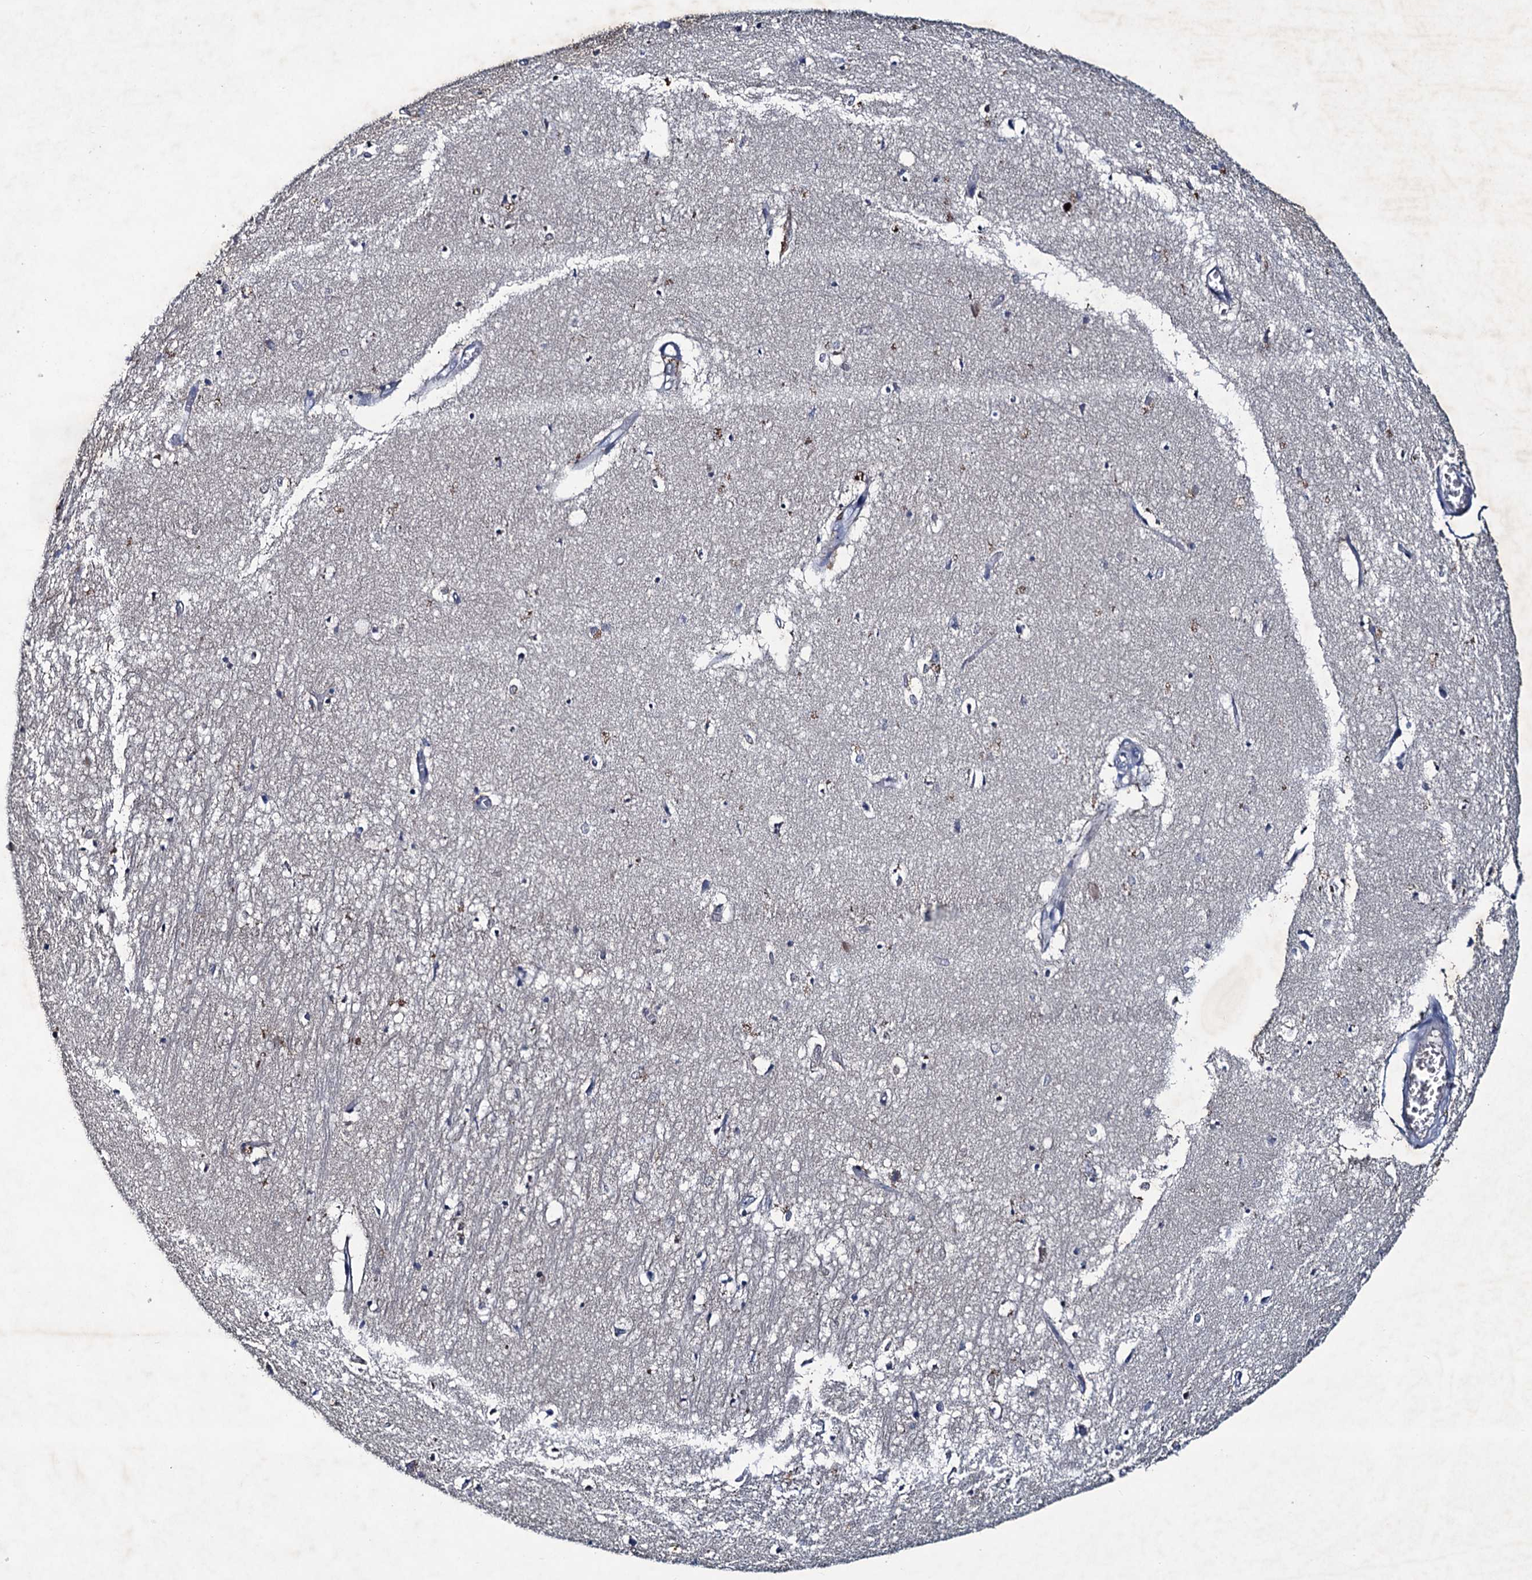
{"staining": {"intensity": "negative", "quantity": "none", "location": "none"}, "tissue": "hippocampus", "cell_type": "Glial cells", "image_type": "normal", "snomed": [{"axis": "morphology", "description": "Normal tissue, NOS"}, {"axis": "topography", "description": "Hippocampus"}], "caption": "Protein analysis of normal hippocampus demonstrates no significant positivity in glial cells.", "gene": "RTKN2", "patient": {"sex": "female", "age": 64}}